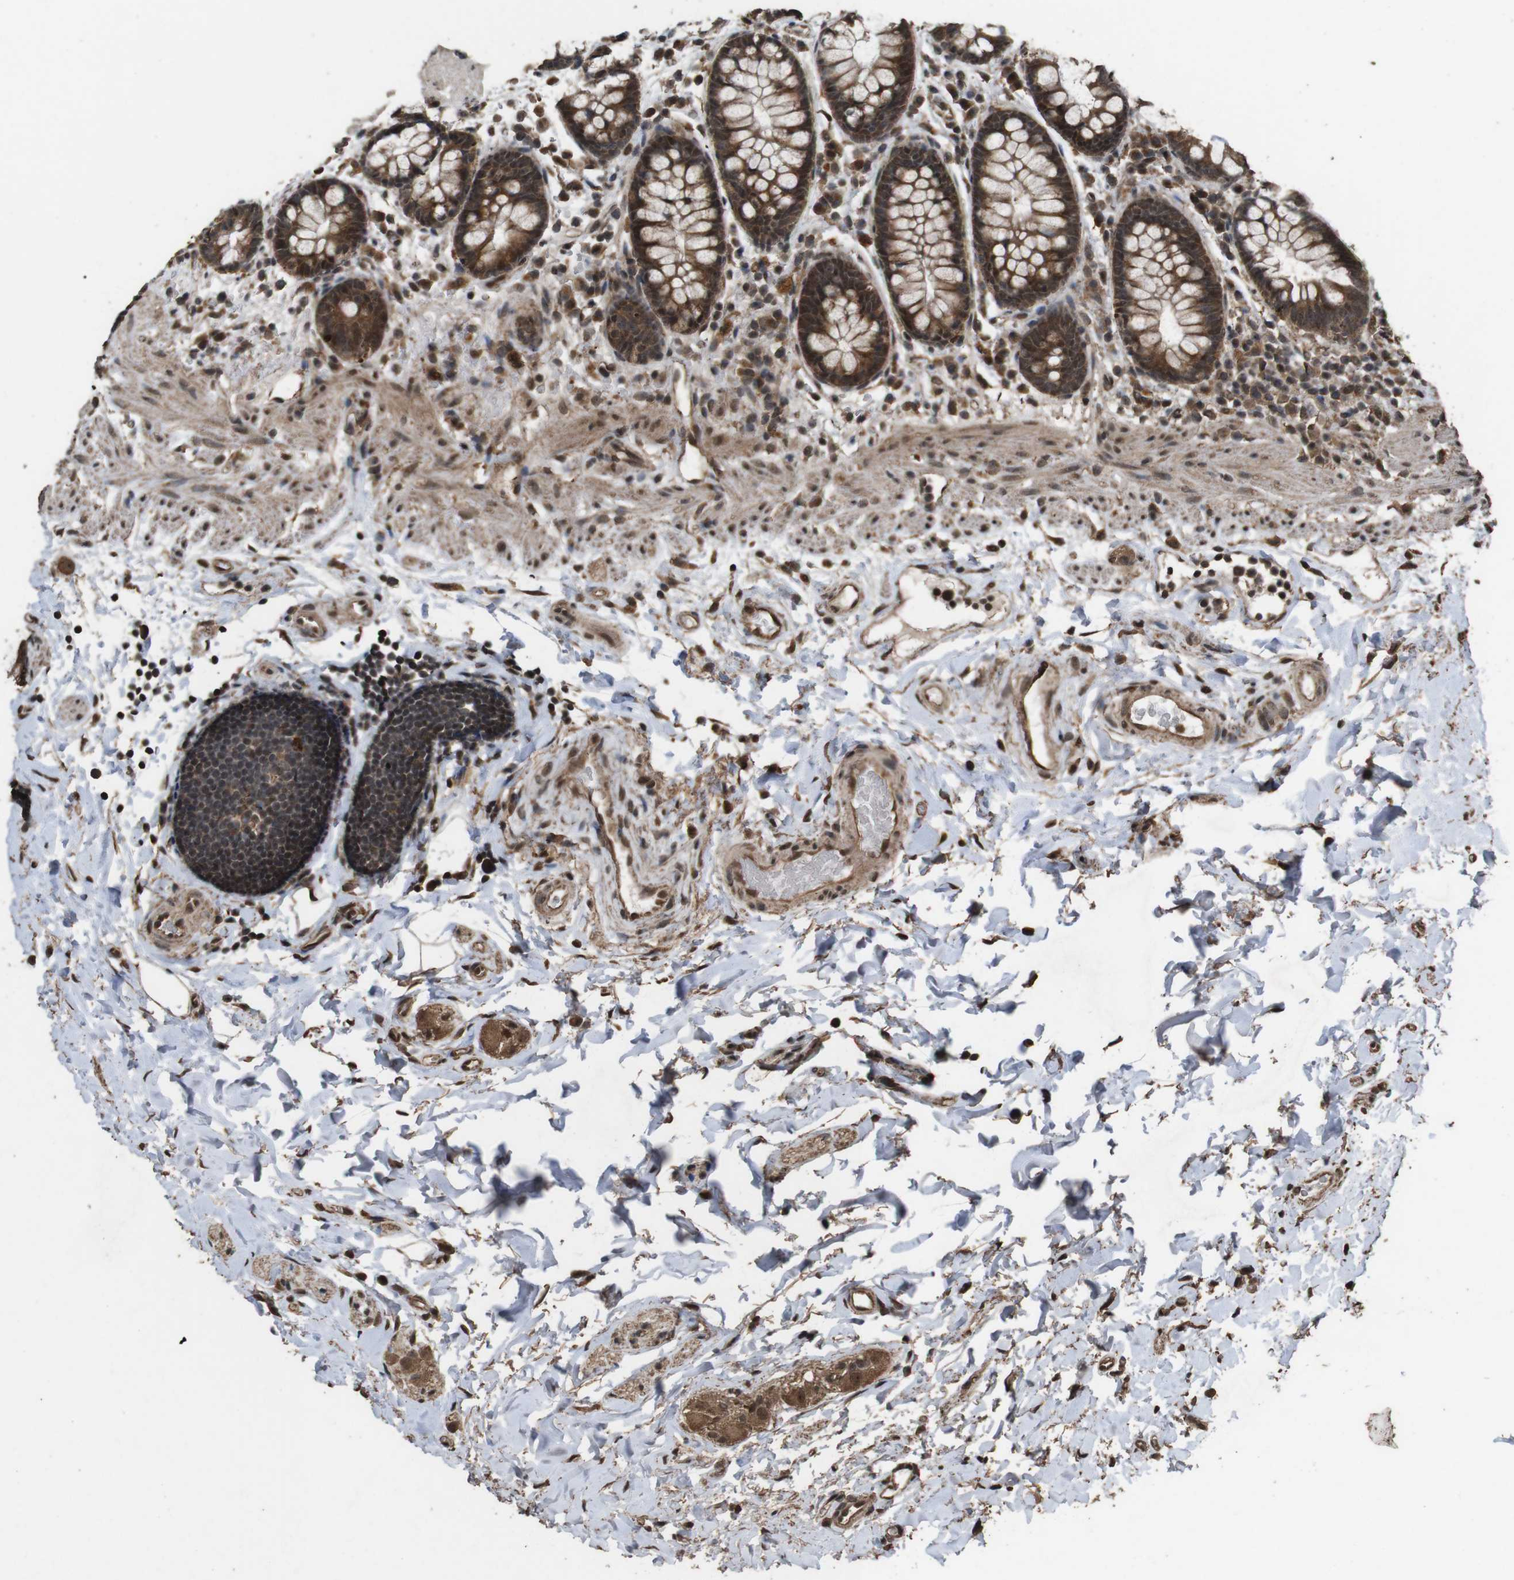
{"staining": {"intensity": "strong", "quantity": ">75%", "location": "cytoplasmic/membranous,nuclear"}, "tissue": "colon", "cell_type": "Endothelial cells", "image_type": "normal", "snomed": [{"axis": "morphology", "description": "Normal tissue, NOS"}, {"axis": "topography", "description": "Colon"}], "caption": "About >75% of endothelial cells in benign human colon reveal strong cytoplasmic/membranous,nuclear protein staining as visualized by brown immunohistochemical staining.", "gene": "RRAS2", "patient": {"sex": "female", "age": 80}}